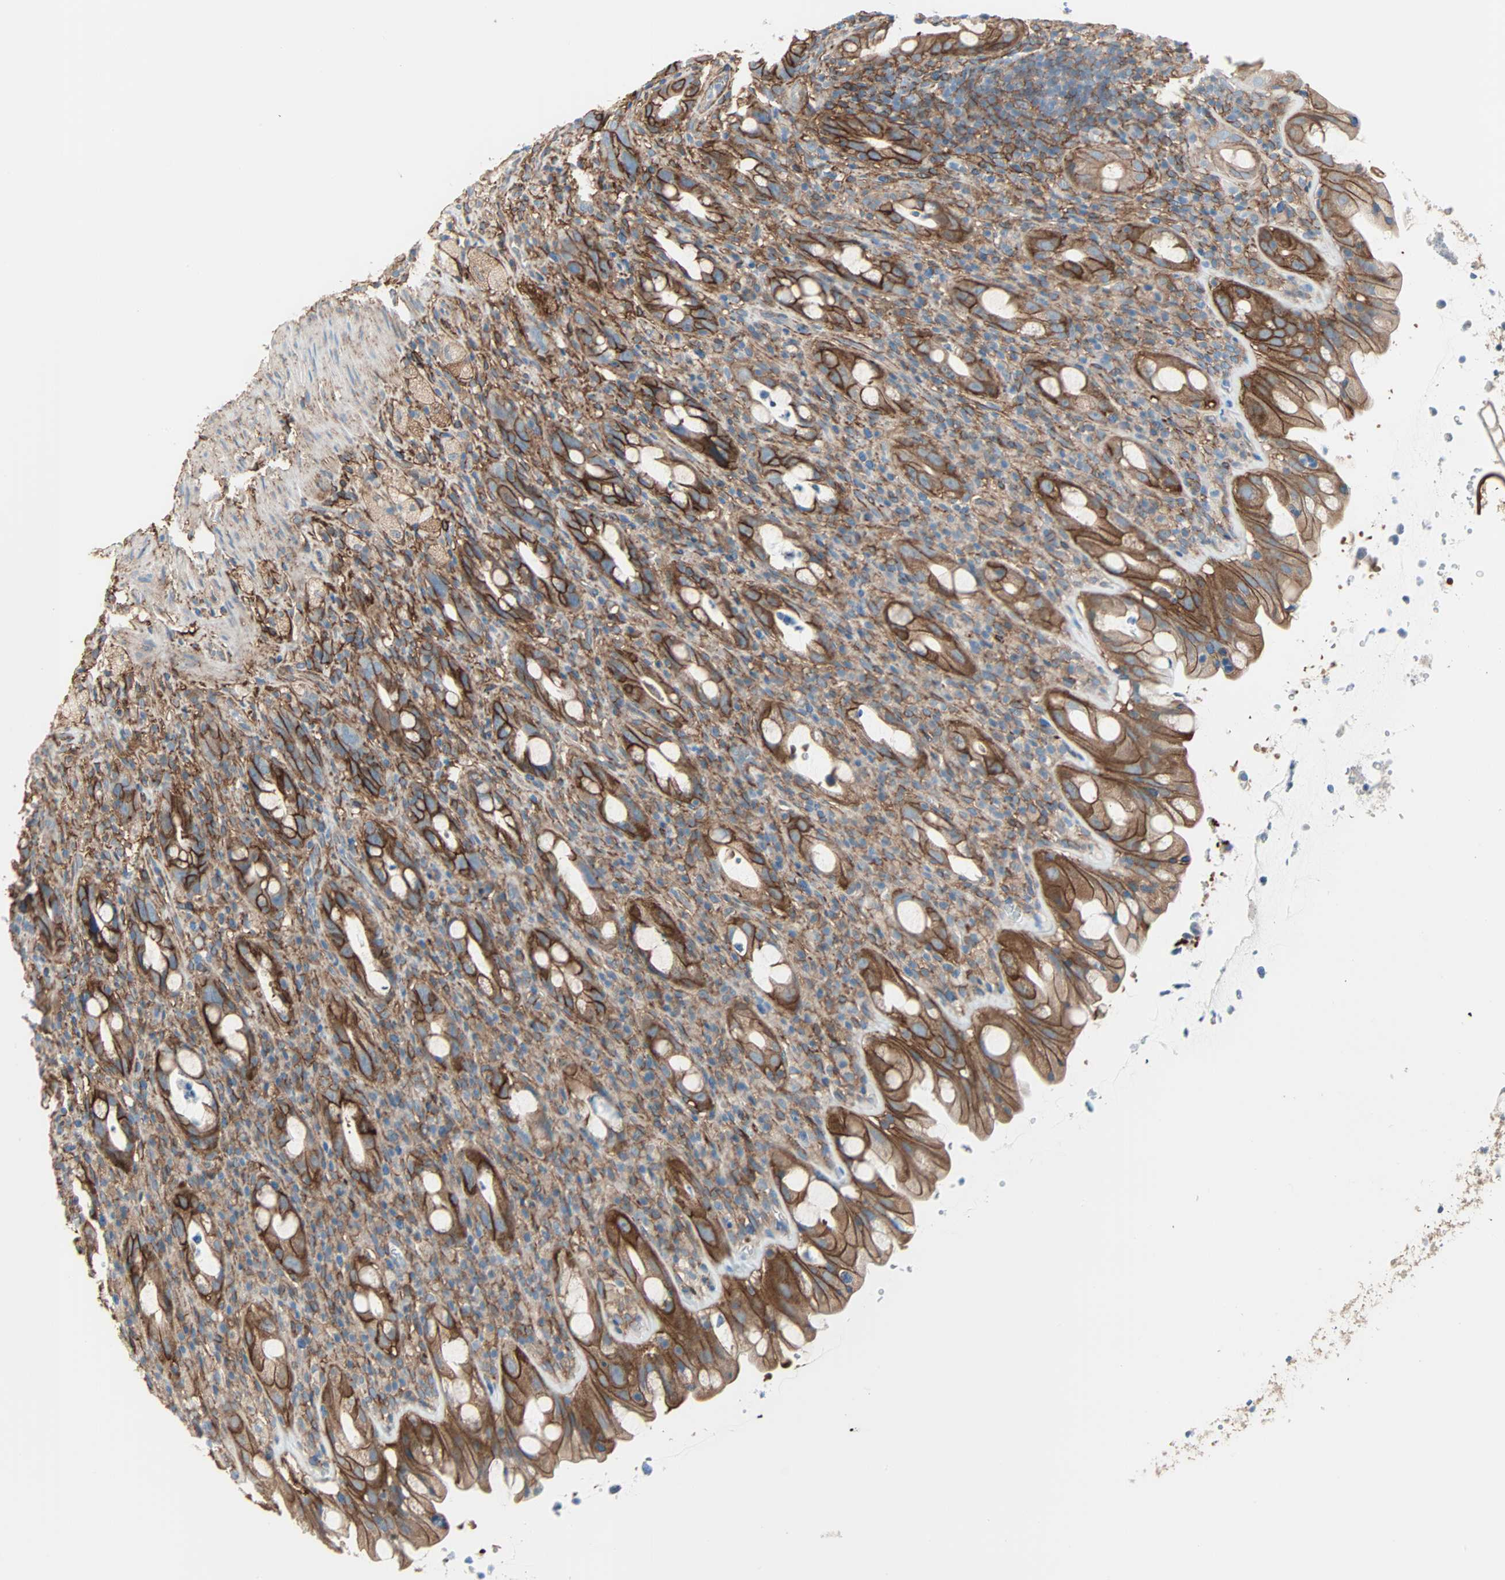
{"staining": {"intensity": "strong", "quantity": ">75%", "location": "cytoplasmic/membranous"}, "tissue": "rectum", "cell_type": "Glandular cells", "image_type": "normal", "snomed": [{"axis": "morphology", "description": "Normal tissue, NOS"}, {"axis": "topography", "description": "Rectum"}], "caption": "Immunohistochemistry image of benign rectum: human rectum stained using immunohistochemistry (IHC) reveals high levels of strong protein expression localized specifically in the cytoplasmic/membranous of glandular cells, appearing as a cytoplasmic/membranous brown color.", "gene": "EPB41L2", "patient": {"sex": "male", "age": 44}}